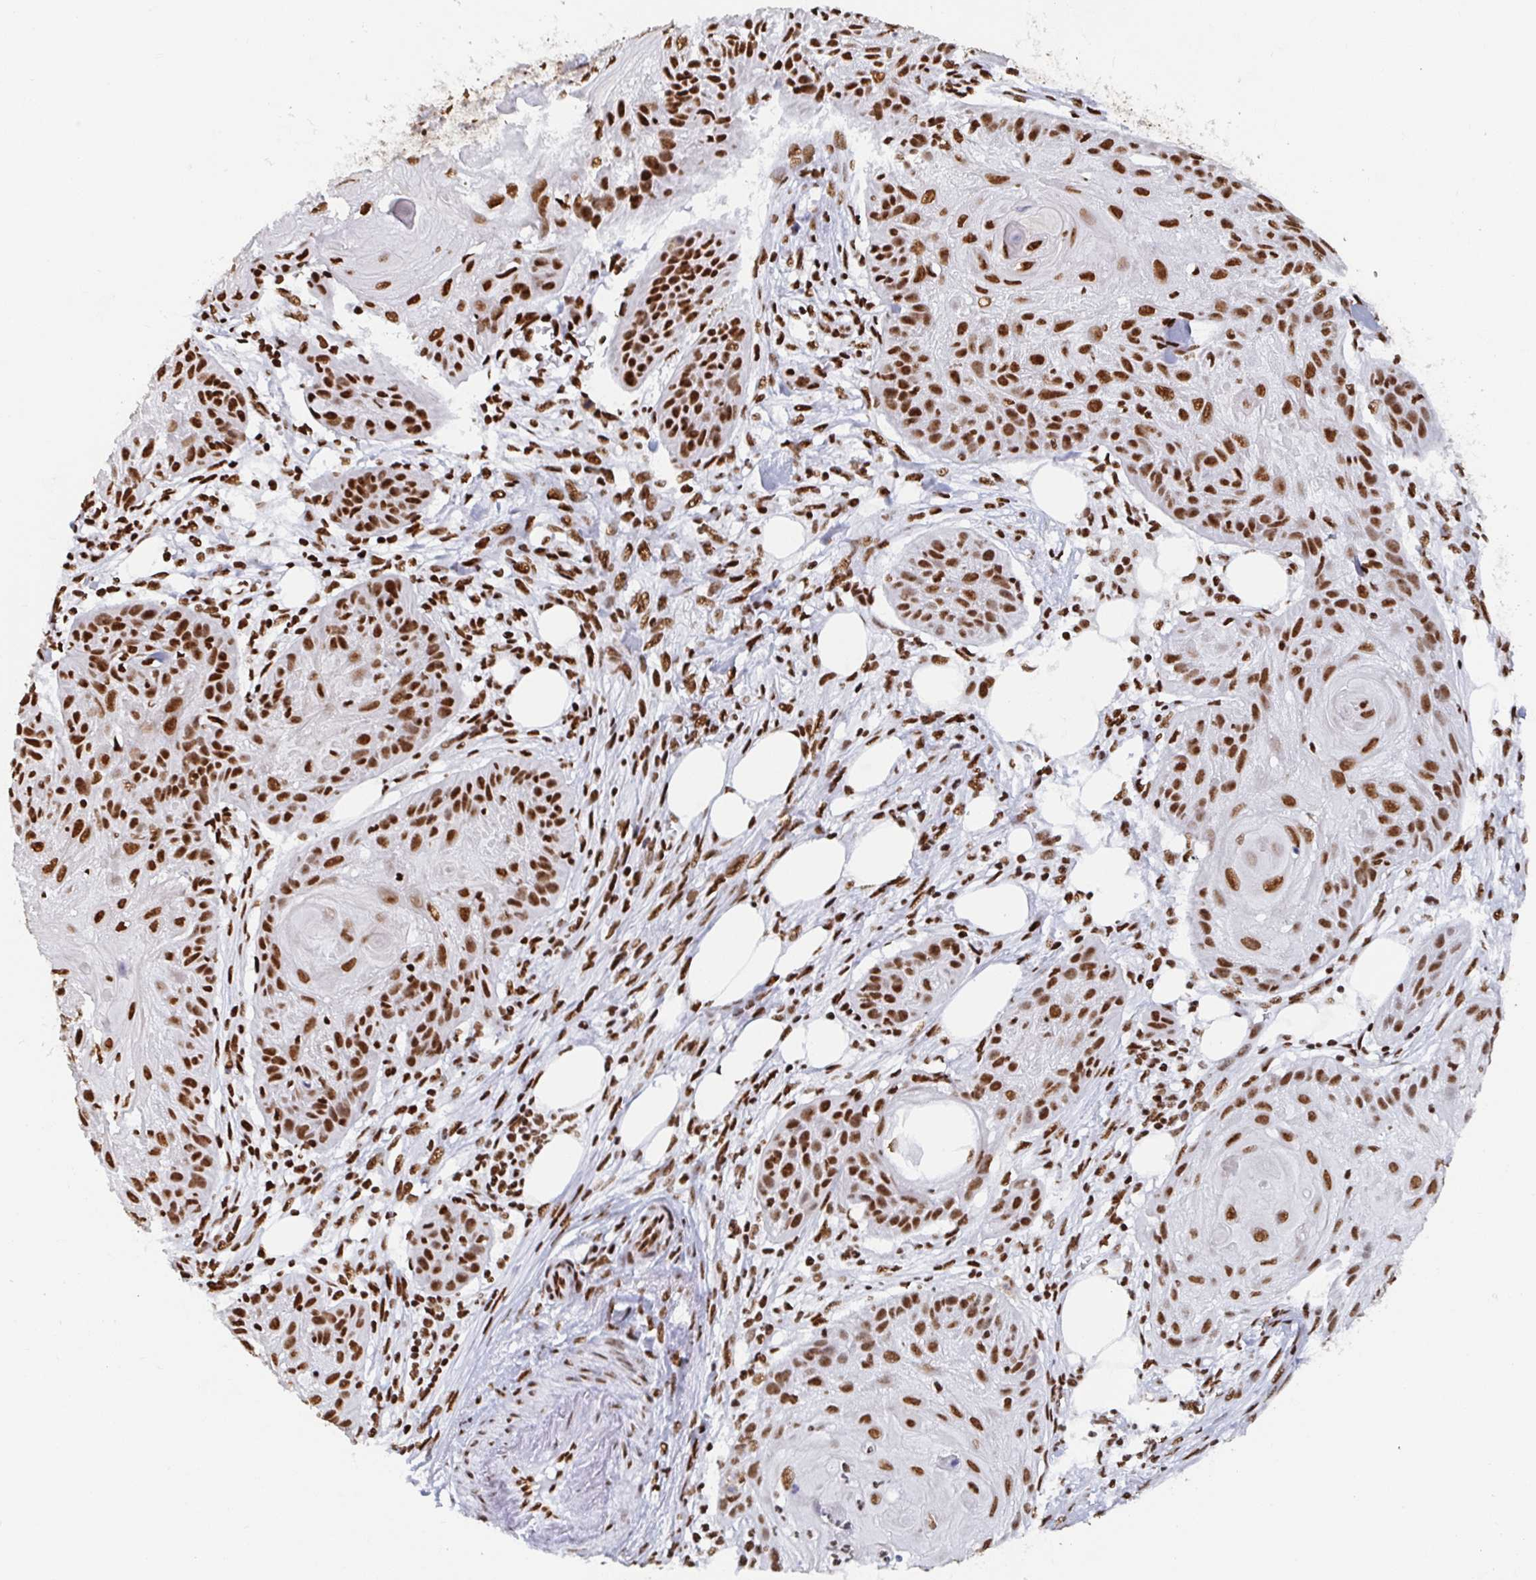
{"staining": {"intensity": "strong", "quantity": ">75%", "location": "nuclear"}, "tissue": "skin cancer", "cell_type": "Tumor cells", "image_type": "cancer", "snomed": [{"axis": "morphology", "description": "Squamous cell carcinoma, NOS"}, {"axis": "topography", "description": "Skin"}], "caption": "Protein expression by immunohistochemistry (IHC) displays strong nuclear expression in approximately >75% of tumor cells in skin squamous cell carcinoma.", "gene": "EWSR1", "patient": {"sex": "female", "age": 88}}